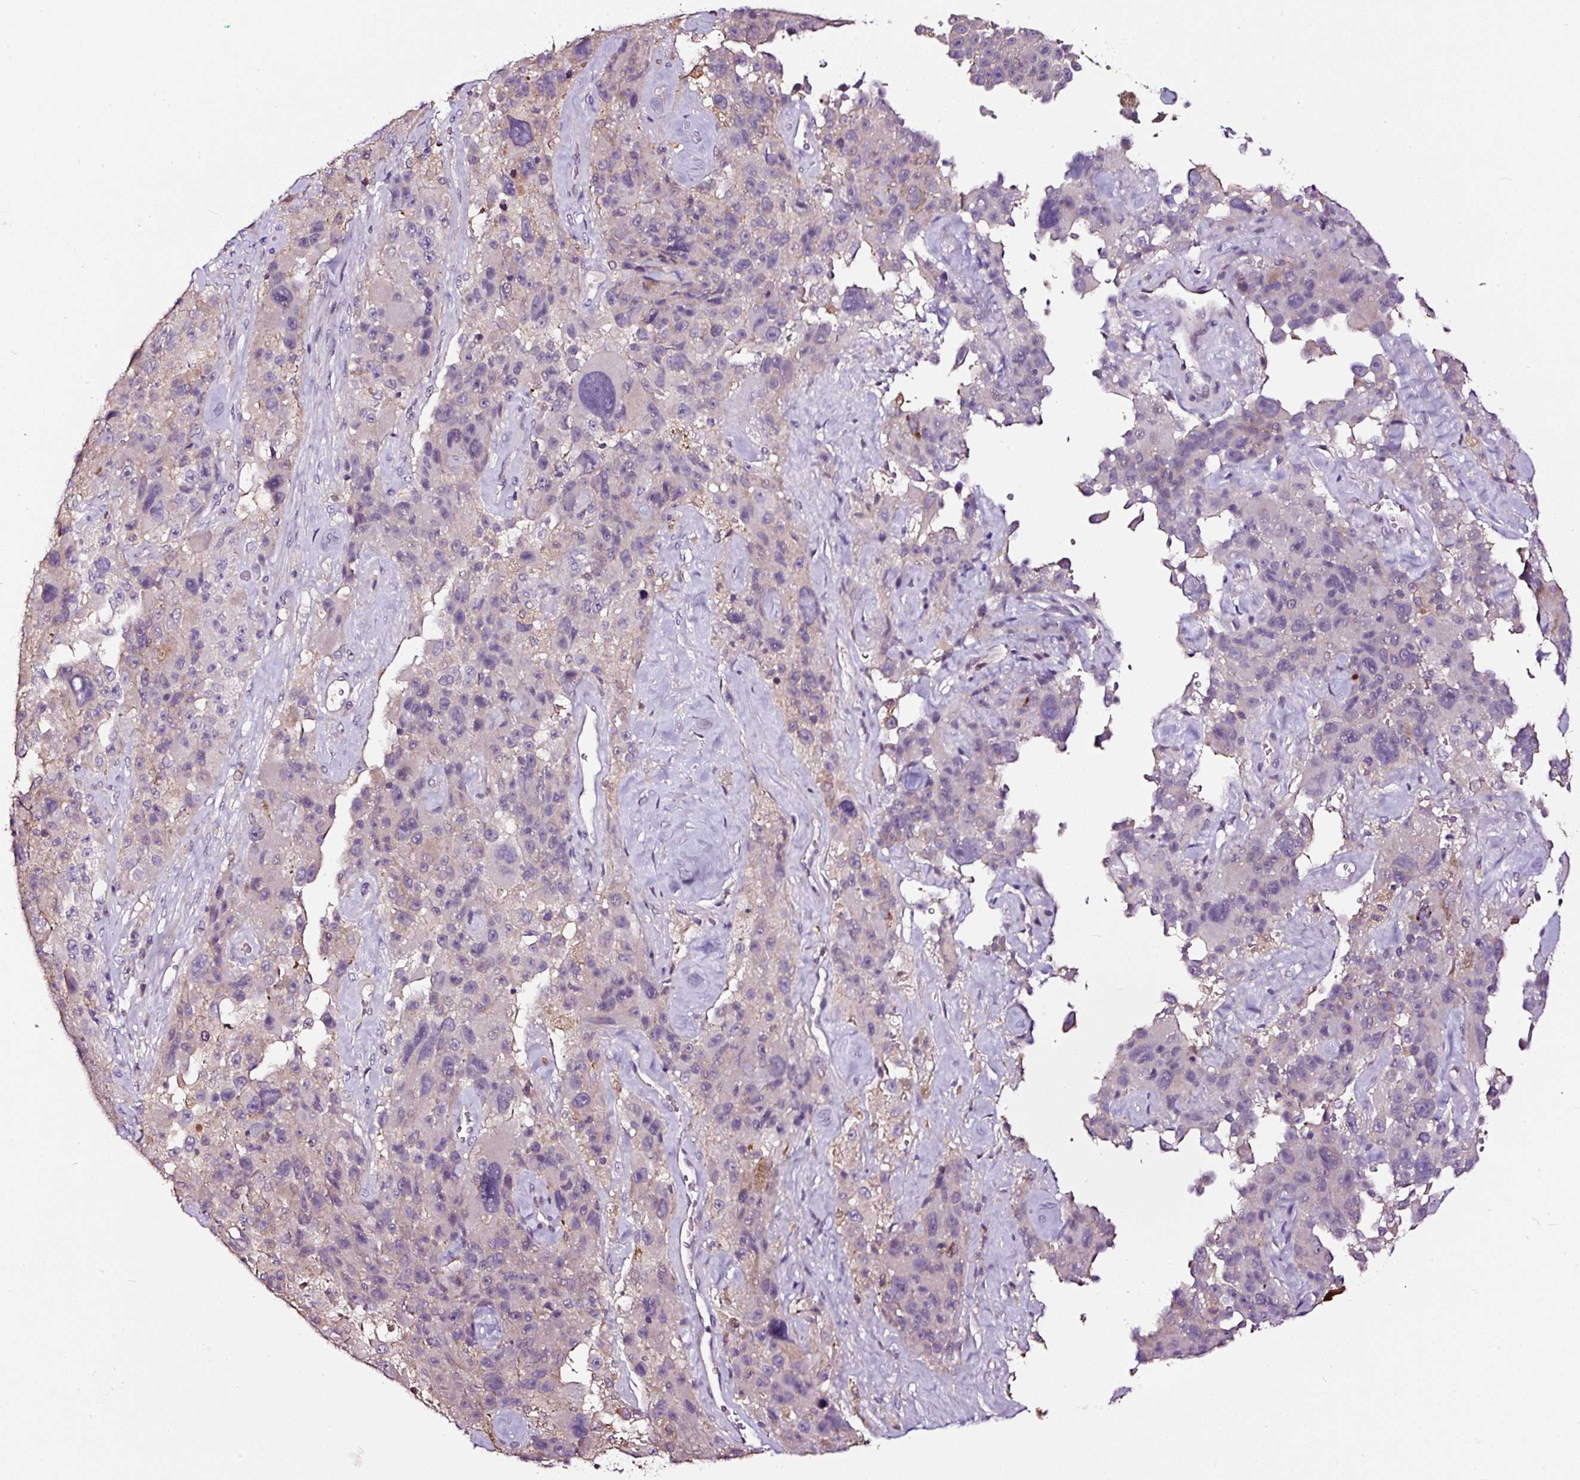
{"staining": {"intensity": "weak", "quantity": "<25%", "location": "cytoplasmic/membranous"}, "tissue": "melanoma", "cell_type": "Tumor cells", "image_type": "cancer", "snomed": [{"axis": "morphology", "description": "Malignant melanoma, Metastatic site"}, {"axis": "topography", "description": "Lymph node"}], "caption": "This is an IHC image of melanoma. There is no expression in tumor cells.", "gene": "LRRC24", "patient": {"sex": "male", "age": 62}}